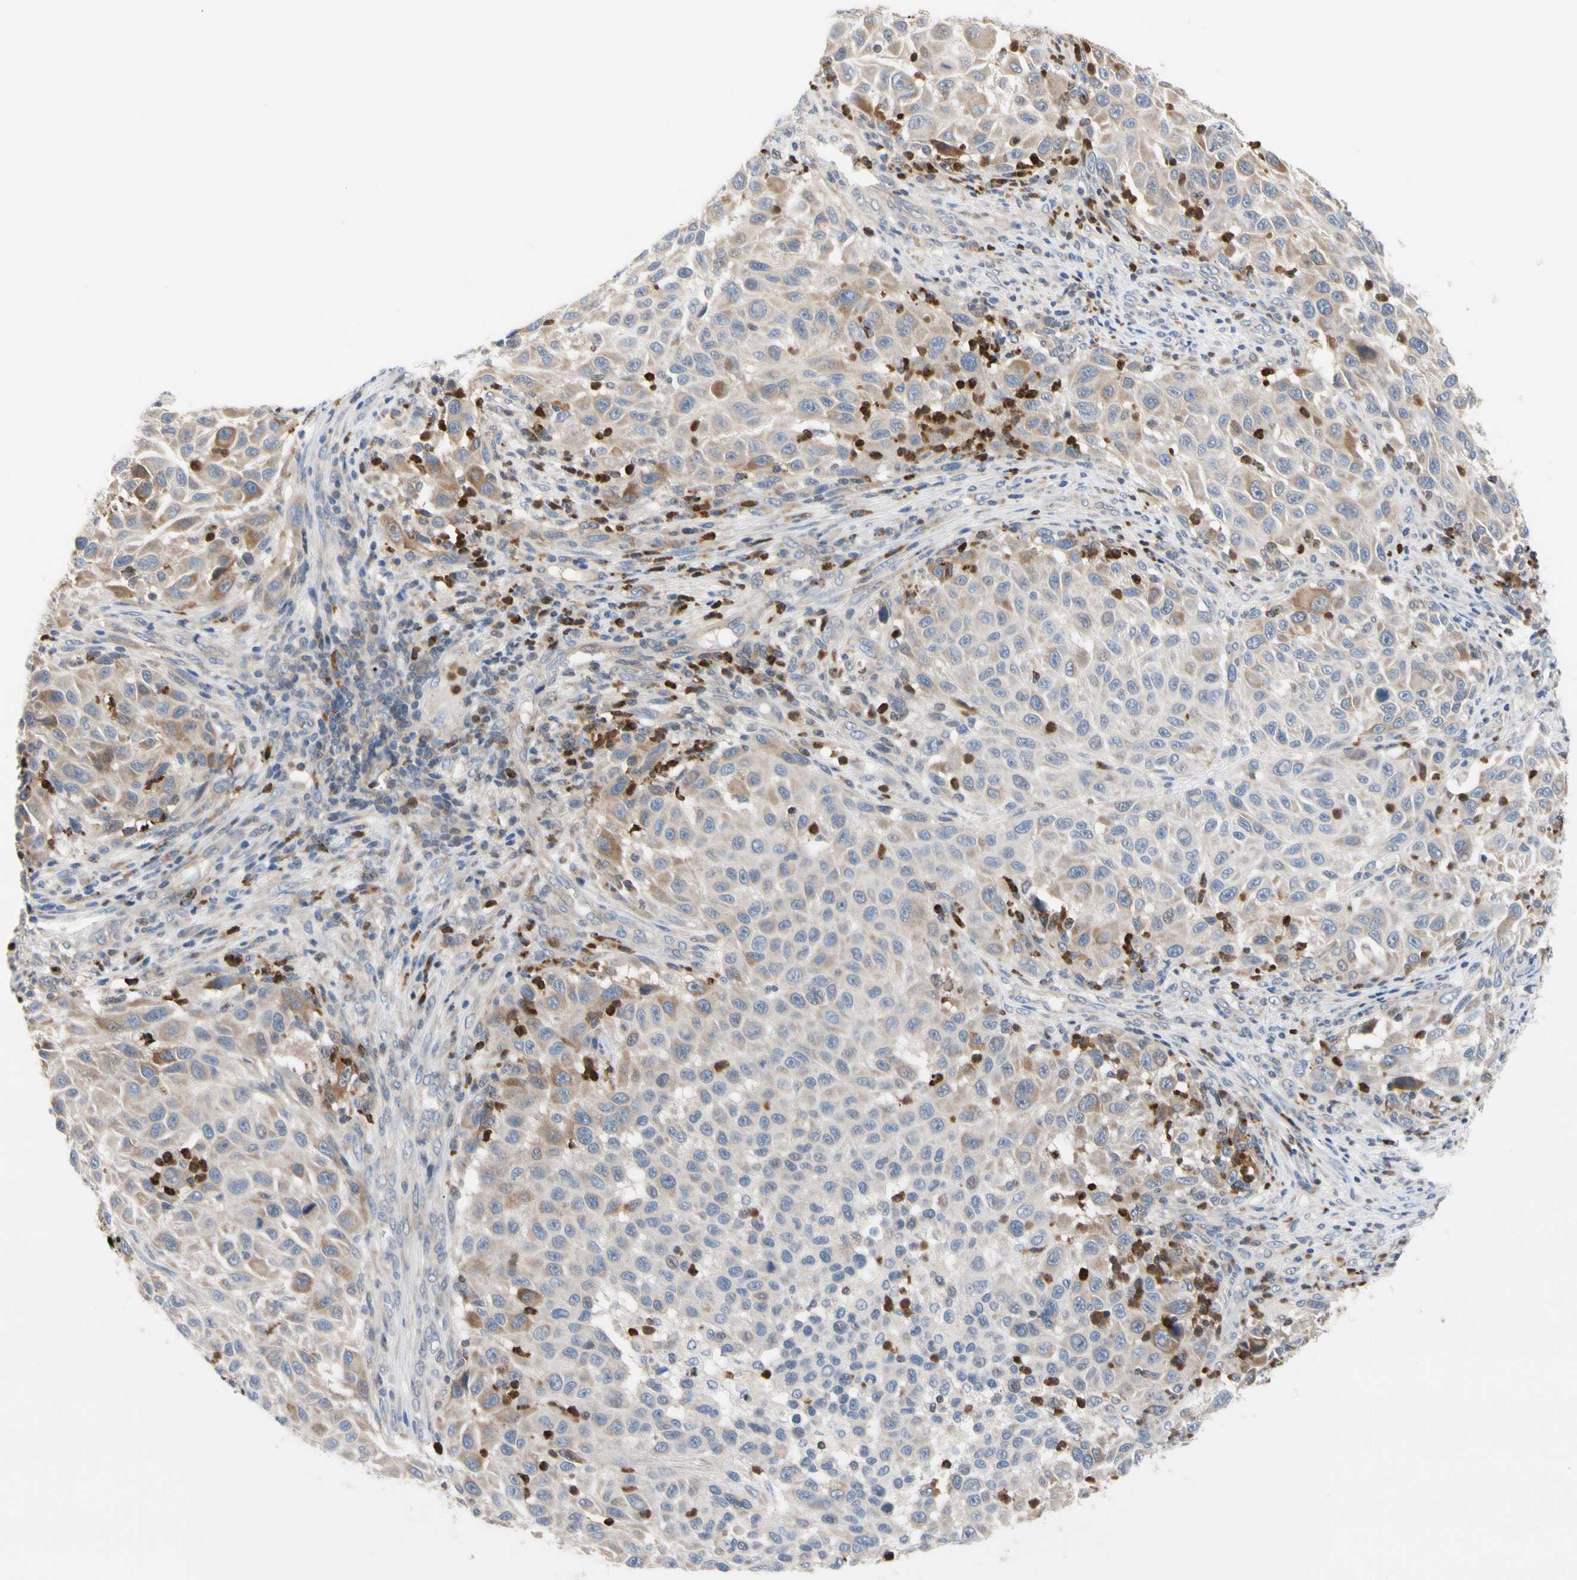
{"staining": {"intensity": "weak", "quantity": "25%-75%", "location": "cytoplasmic/membranous"}, "tissue": "melanoma", "cell_type": "Tumor cells", "image_type": "cancer", "snomed": [{"axis": "morphology", "description": "Malignant melanoma, Metastatic site"}, {"axis": "topography", "description": "Lymph node"}], "caption": "Human melanoma stained for a protein (brown) shows weak cytoplasmic/membranous positive expression in about 25%-75% of tumor cells.", "gene": "MCL1", "patient": {"sex": "male", "age": 61}}